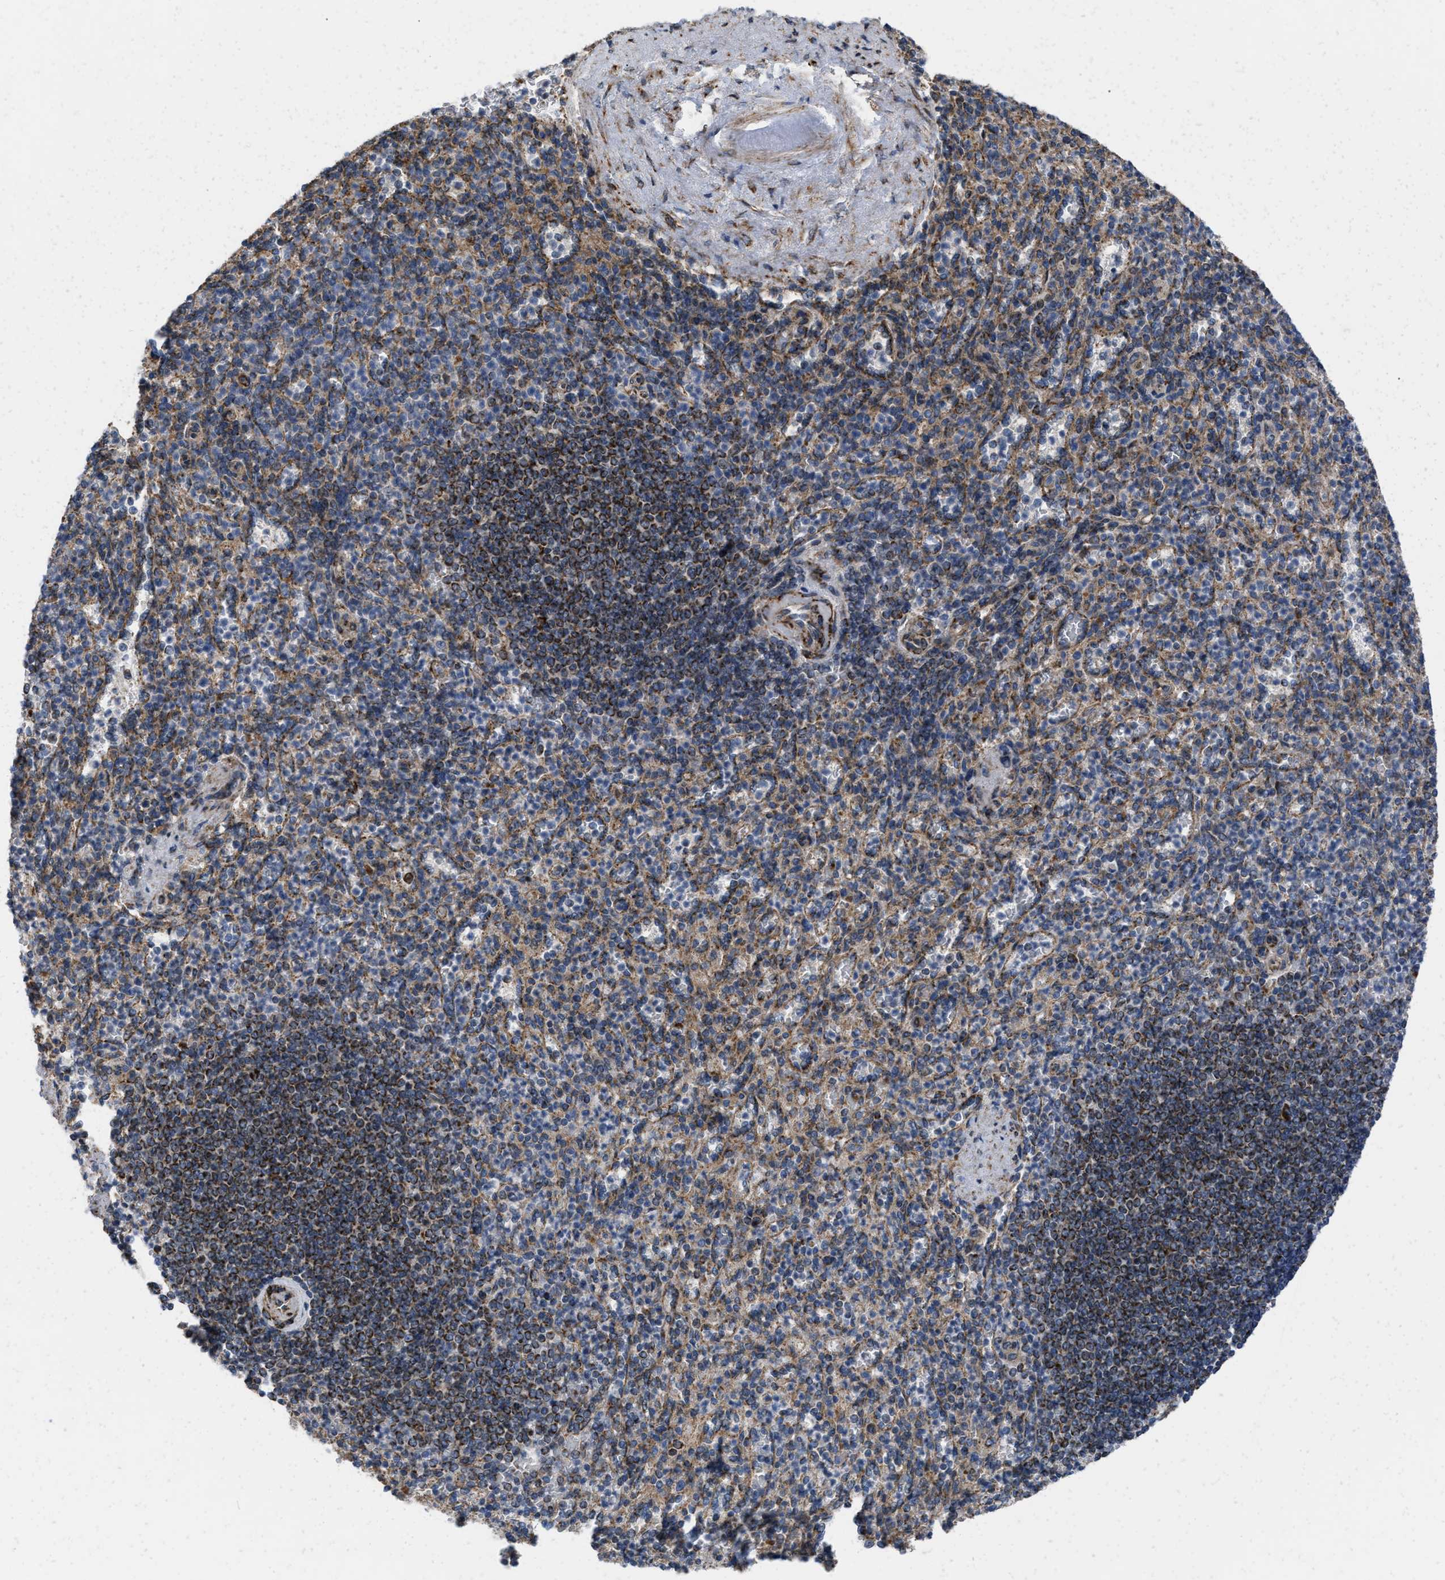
{"staining": {"intensity": "negative", "quantity": "none", "location": "none"}, "tissue": "spleen", "cell_type": "Cells in red pulp", "image_type": "normal", "snomed": [{"axis": "morphology", "description": "Normal tissue, NOS"}, {"axis": "topography", "description": "Spleen"}], "caption": "Immunohistochemistry (IHC) photomicrograph of unremarkable spleen: spleen stained with DAB demonstrates no significant protein staining in cells in red pulp. Brightfield microscopy of immunohistochemistry stained with DAB (3,3'-diaminobenzidine) (brown) and hematoxylin (blue), captured at high magnification.", "gene": "AKAP1", "patient": {"sex": "female", "age": 74}}